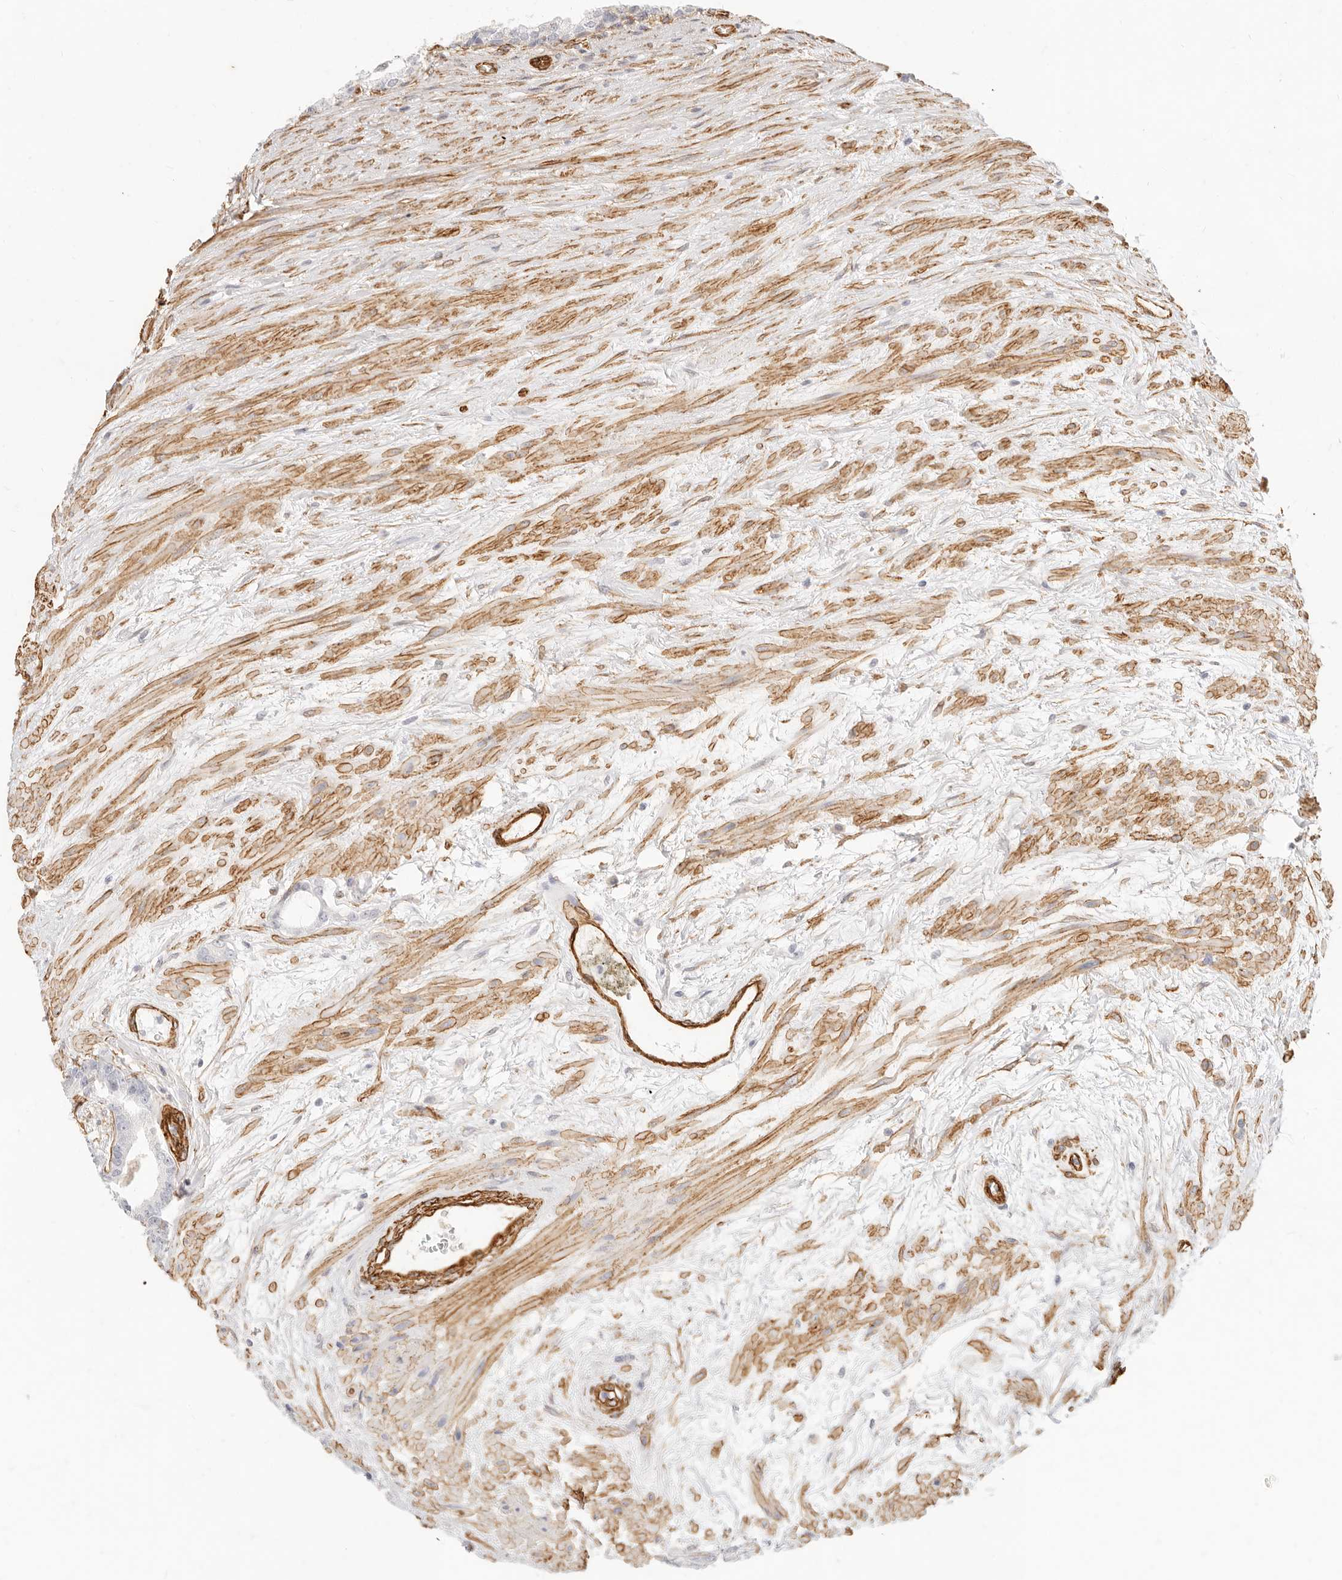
{"staining": {"intensity": "negative", "quantity": "none", "location": "none"}, "tissue": "prostate cancer", "cell_type": "Tumor cells", "image_type": "cancer", "snomed": [{"axis": "morphology", "description": "Adenocarcinoma, Low grade"}, {"axis": "topography", "description": "Prostate"}], "caption": "IHC image of prostate cancer stained for a protein (brown), which shows no staining in tumor cells. (DAB (3,3'-diaminobenzidine) immunohistochemistry (IHC), high magnification).", "gene": "NUS1", "patient": {"sex": "male", "age": 60}}